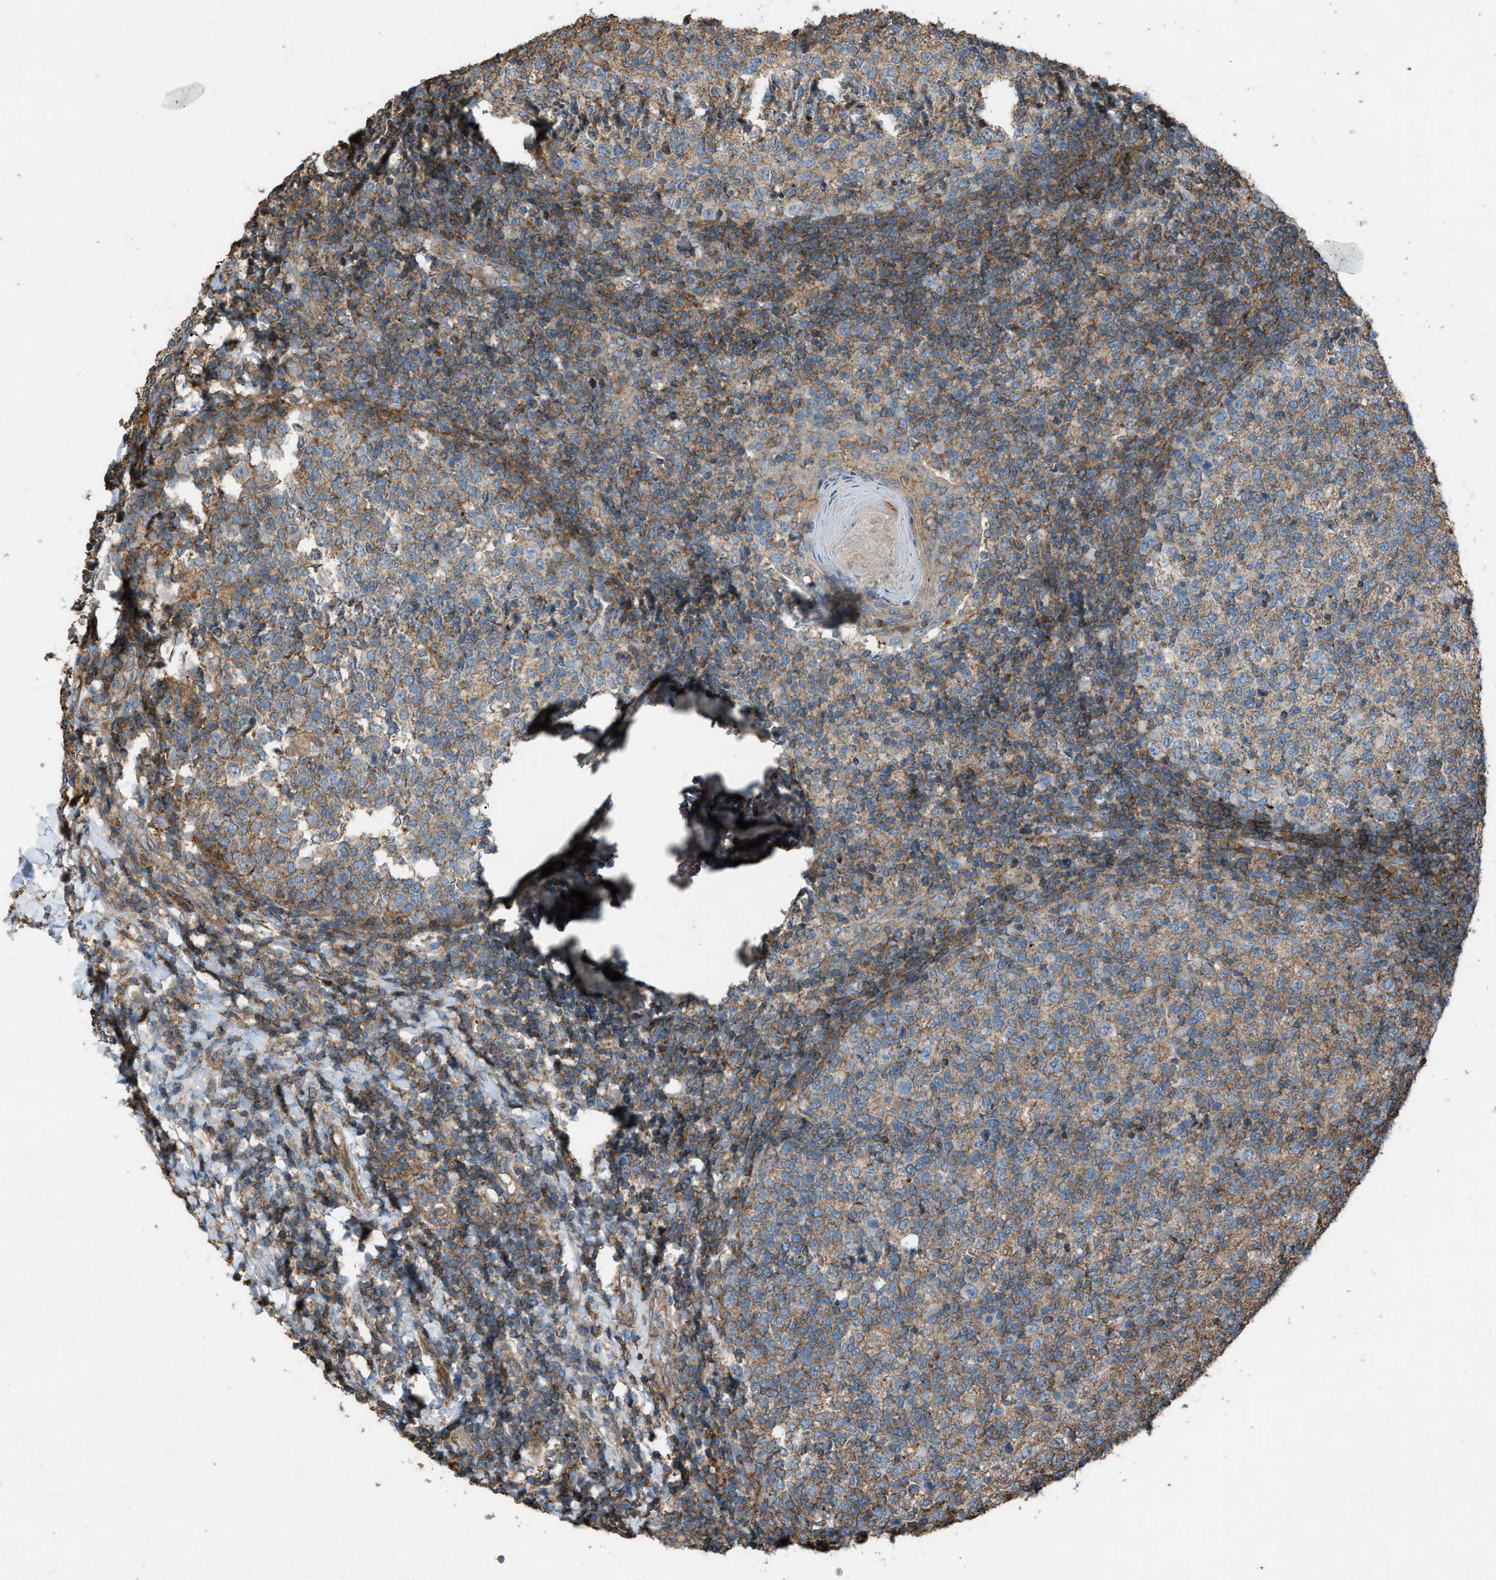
{"staining": {"intensity": "moderate", "quantity": ">75%", "location": "cytoplasmic/membranous"}, "tissue": "tonsil", "cell_type": "Germinal center cells", "image_type": "normal", "snomed": [{"axis": "morphology", "description": "Normal tissue, NOS"}, {"axis": "topography", "description": "Tonsil"}], "caption": "This is an image of IHC staining of unremarkable tonsil, which shows moderate staining in the cytoplasmic/membranous of germinal center cells.", "gene": "NCK2", "patient": {"sex": "female", "age": 19}}